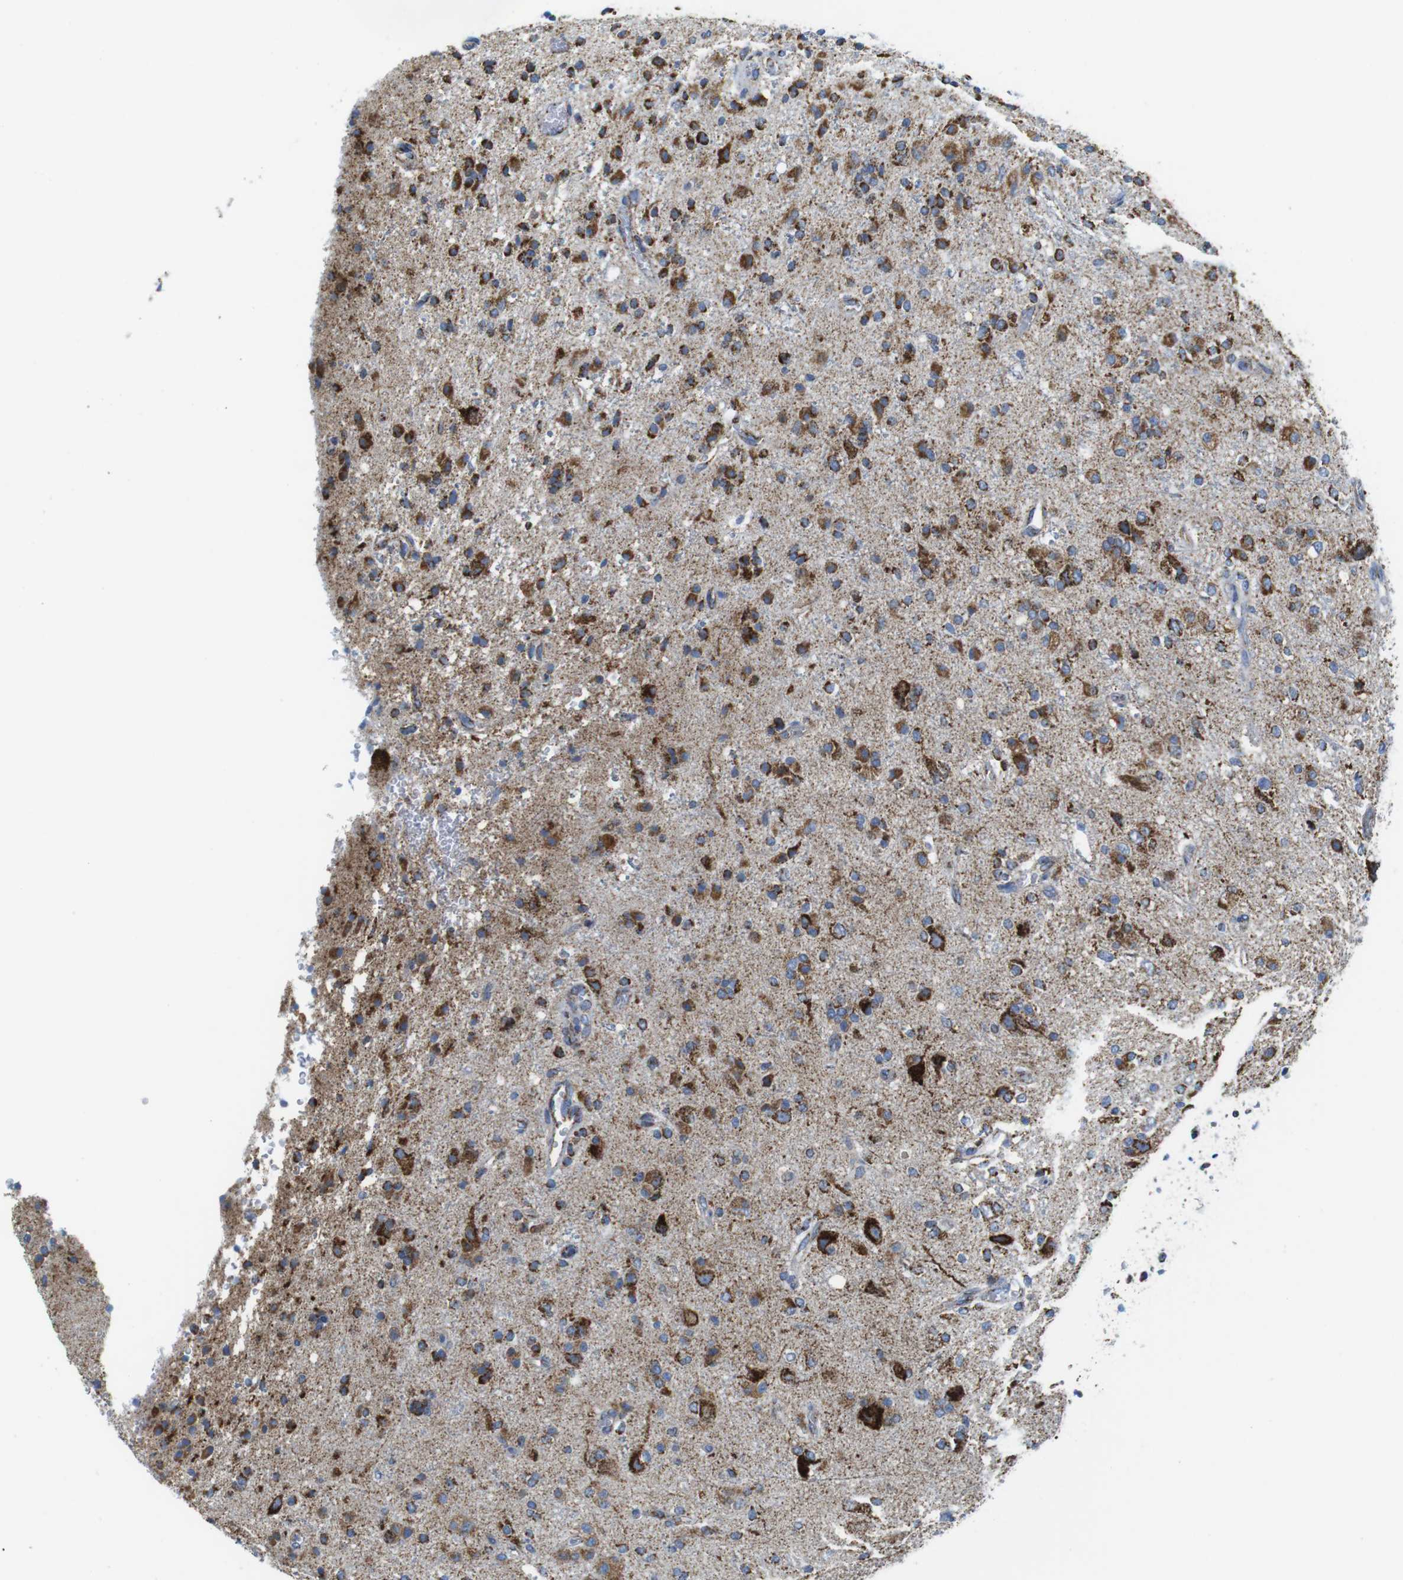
{"staining": {"intensity": "moderate", "quantity": ">75%", "location": "cytoplasmic/membranous"}, "tissue": "glioma", "cell_type": "Tumor cells", "image_type": "cancer", "snomed": [{"axis": "morphology", "description": "Glioma, malignant, High grade"}, {"axis": "topography", "description": "Brain"}], "caption": "This image demonstrates glioma stained with immunohistochemistry to label a protein in brown. The cytoplasmic/membranous of tumor cells show moderate positivity for the protein. Nuclei are counter-stained blue.", "gene": "ATP5PO", "patient": {"sex": "male", "age": 47}}